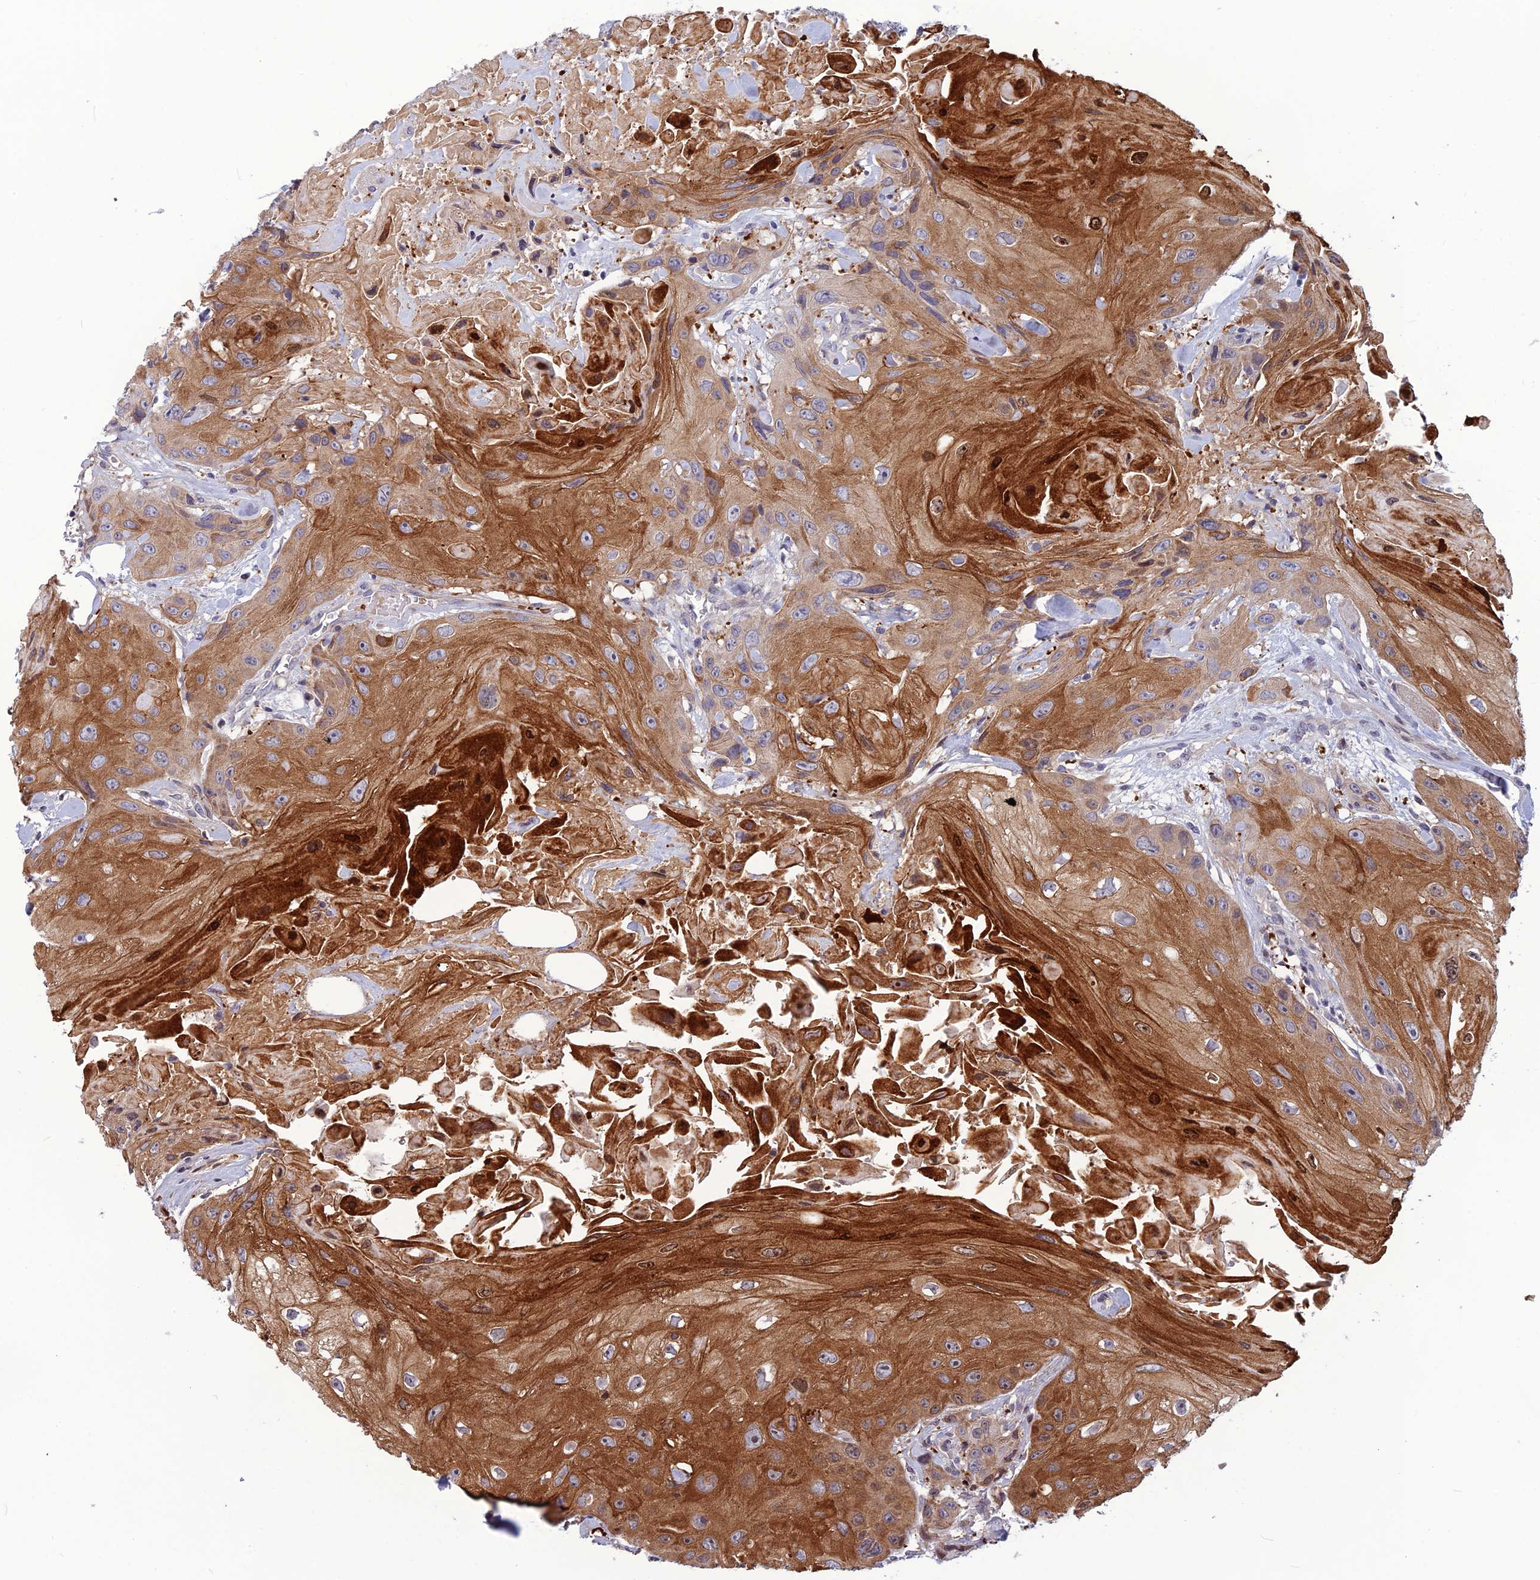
{"staining": {"intensity": "moderate", "quantity": ">75%", "location": "cytoplasmic/membranous"}, "tissue": "head and neck cancer", "cell_type": "Tumor cells", "image_type": "cancer", "snomed": [{"axis": "morphology", "description": "Squamous cell carcinoma, NOS"}, {"axis": "topography", "description": "Head-Neck"}], "caption": "Tumor cells show moderate cytoplasmic/membranous staining in approximately >75% of cells in squamous cell carcinoma (head and neck).", "gene": "TMEM134", "patient": {"sex": "male", "age": 81}}